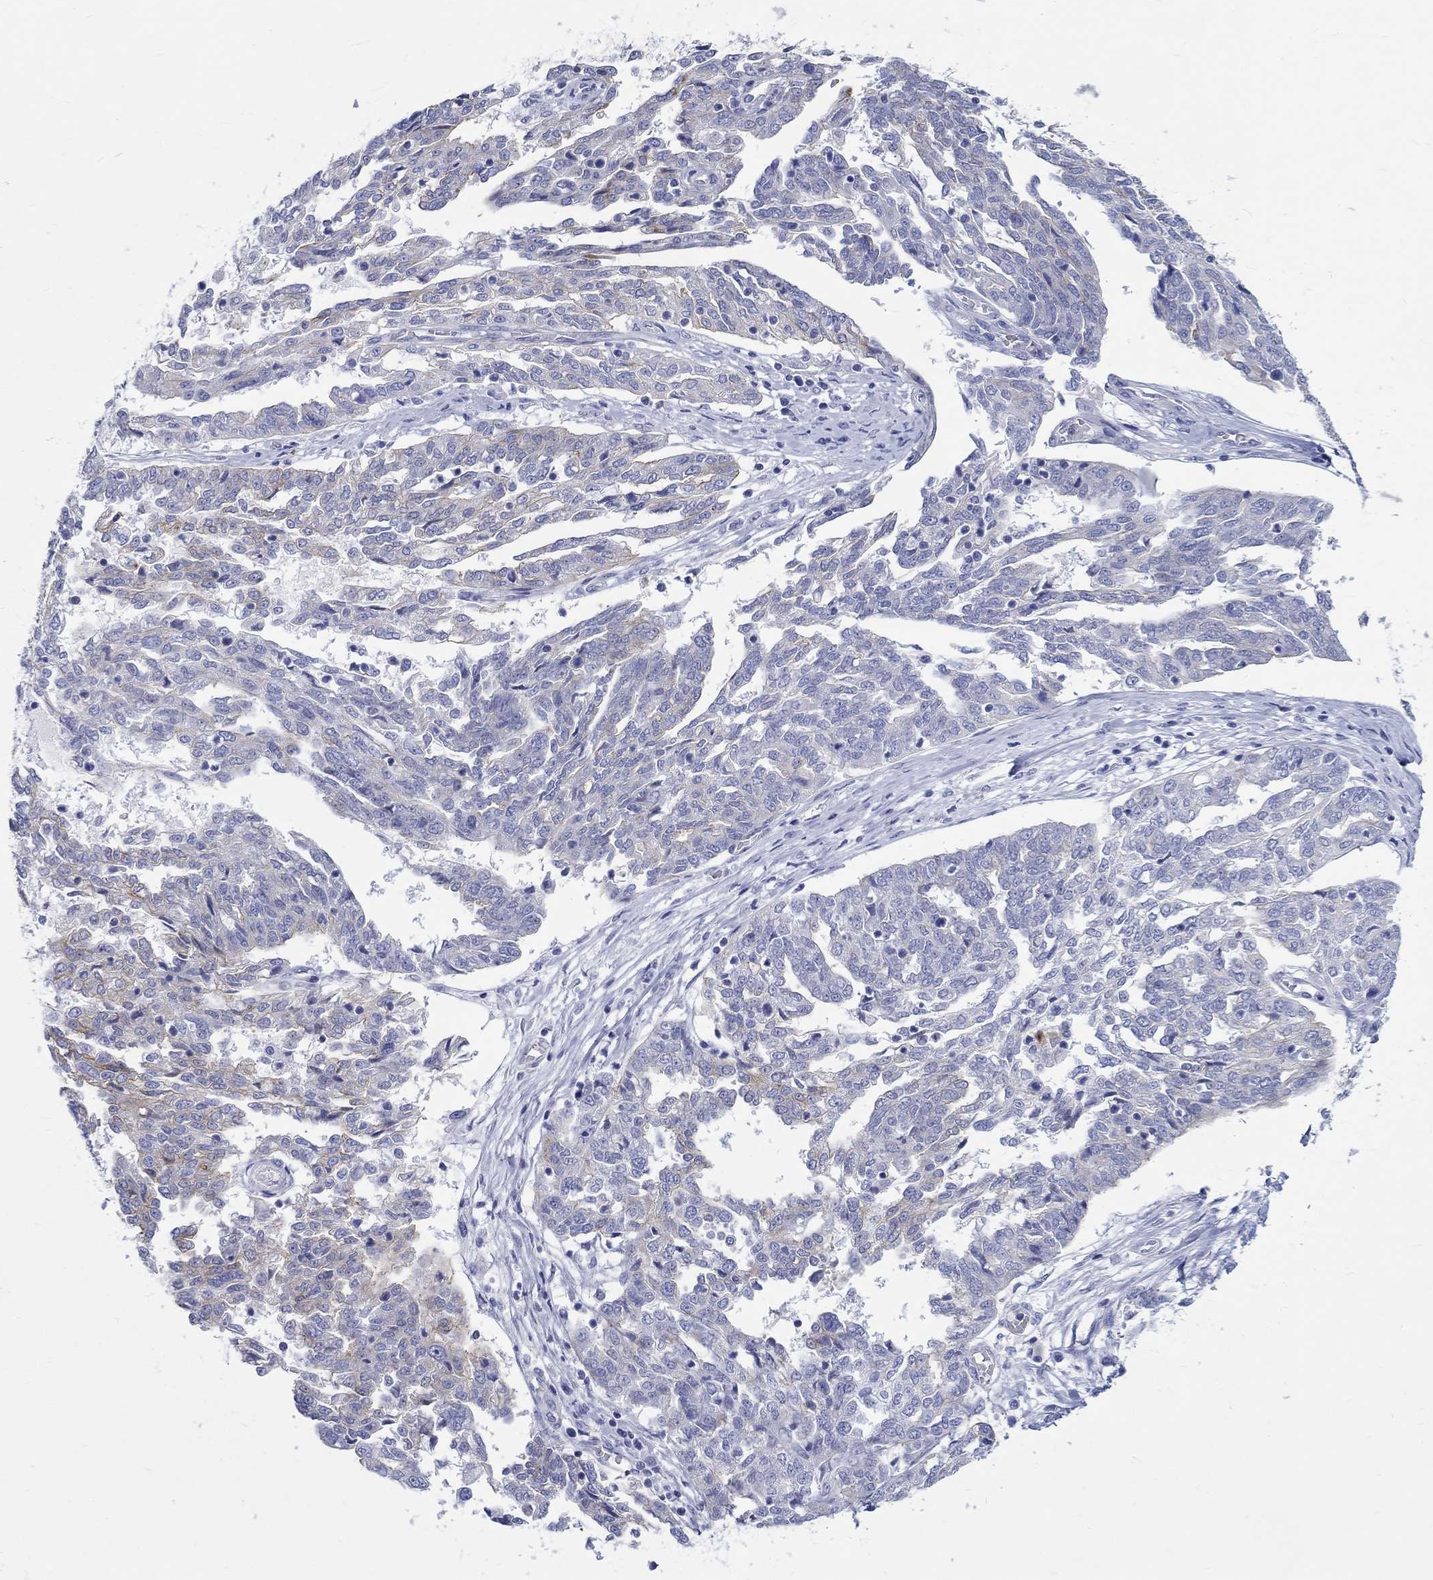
{"staining": {"intensity": "weak", "quantity": "<25%", "location": "cytoplasmic/membranous"}, "tissue": "ovarian cancer", "cell_type": "Tumor cells", "image_type": "cancer", "snomed": [{"axis": "morphology", "description": "Cystadenocarcinoma, serous, NOS"}, {"axis": "topography", "description": "Ovary"}], "caption": "This is a micrograph of immunohistochemistry staining of ovarian serous cystadenocarcinoma, which shows no positivity in tumor cells.", "gene": "SH2D7", "patient": {"sex": "female", "age": 67}}